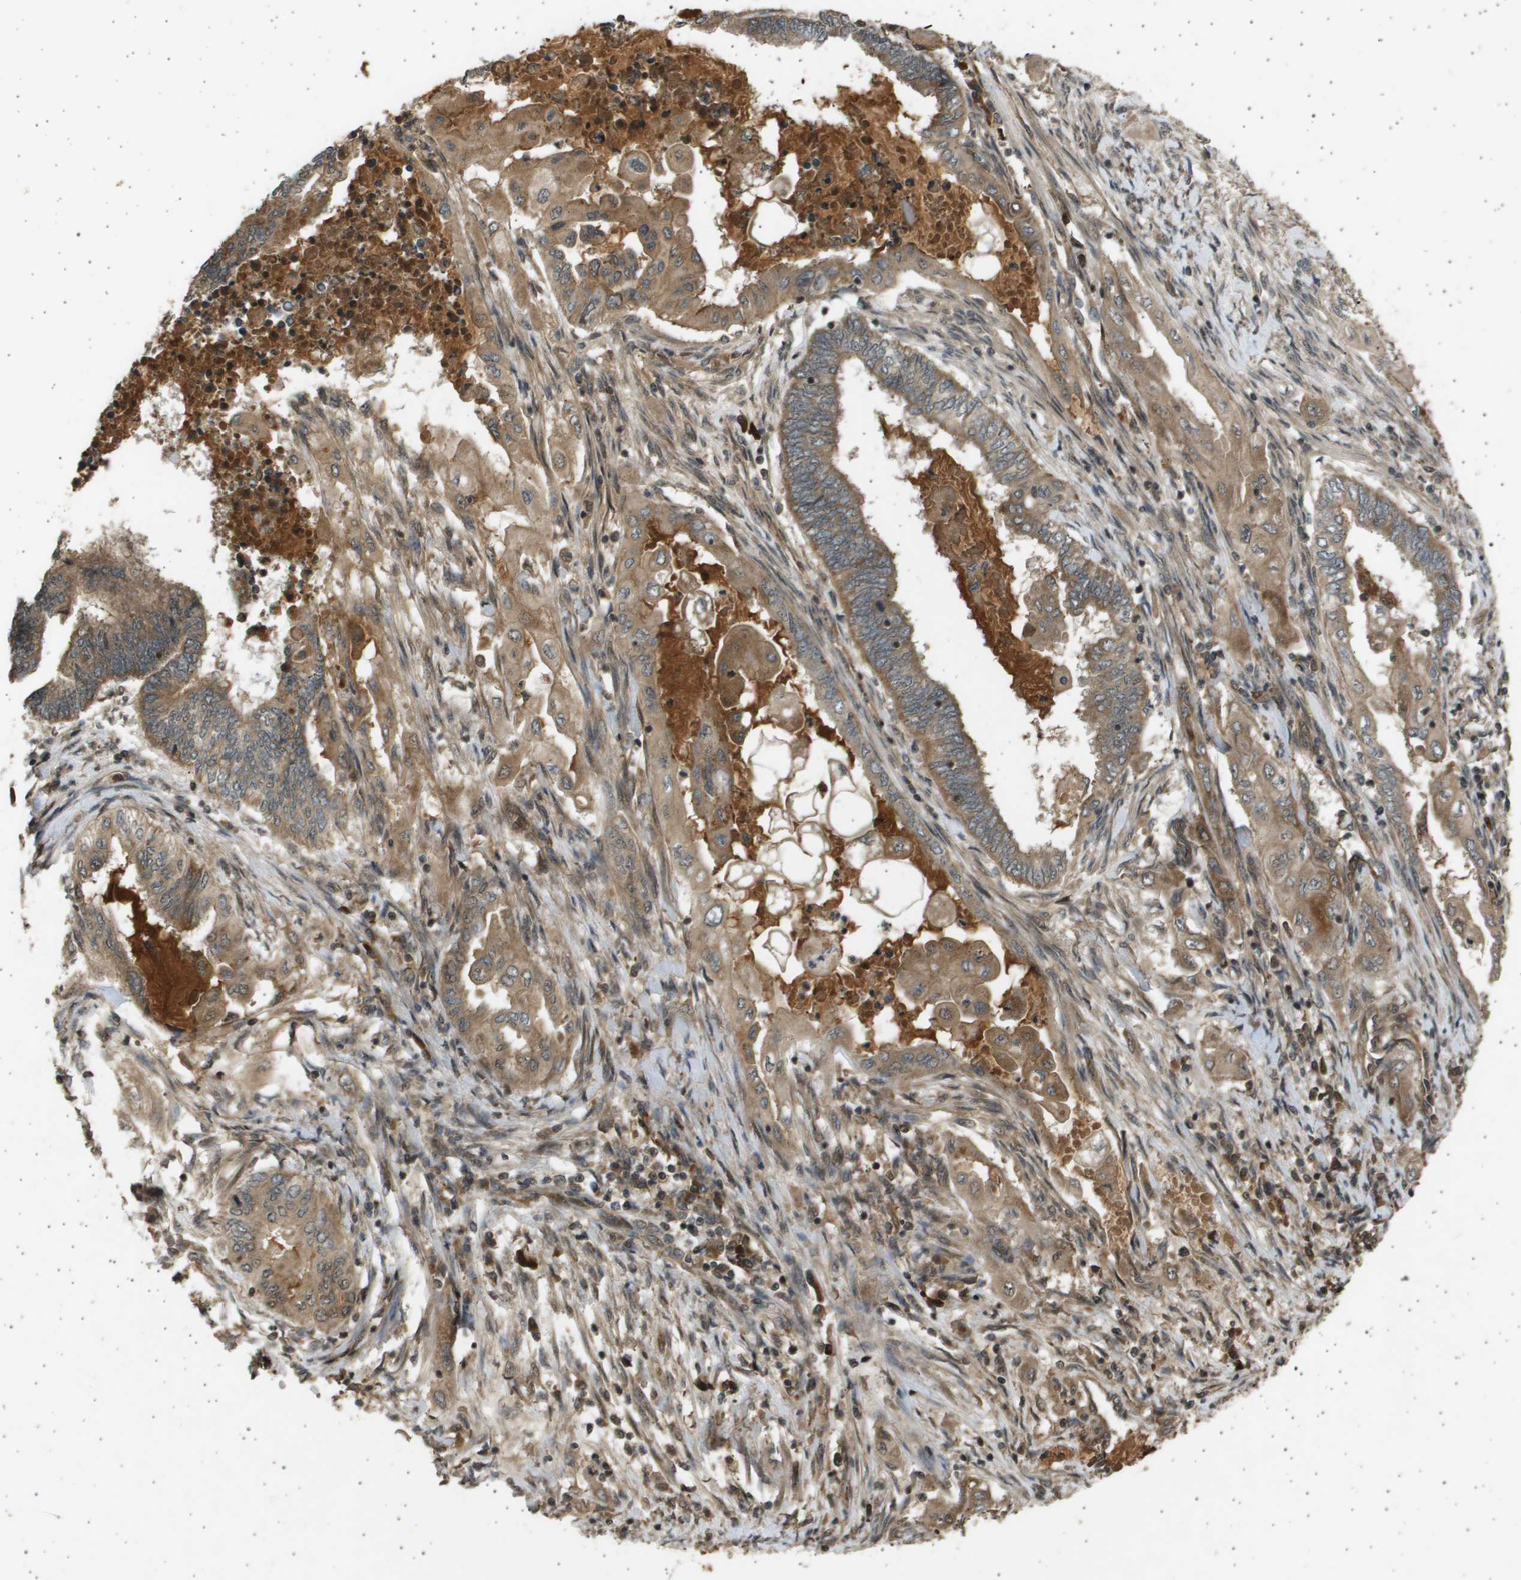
{"staining": {"intensity": "moderate", "quantity": ">75%", "location": "cytoplasmic/membranous"}, "tissue": "endometrial cancer", "cell_type": "Tumor cells", "image_type": "cancer", "snomed": [{"axis": "morphology", "description": "Adenocarcinoma, NOS"}, {"axis": "topography", "description": "Uterus"}, {"axis": "topography", "description": "Endometrium"}], "caption": "Brown immunohistochemical staining in human endometrial cancer (adenocarcinoma) reveals moderate cytoplasmic/membranous staining in approximately >75% of tumor cells. Nuclei are stained in blue.", "gene": "TNRC6A", "patient": {"sex": "female", "age": 70}}